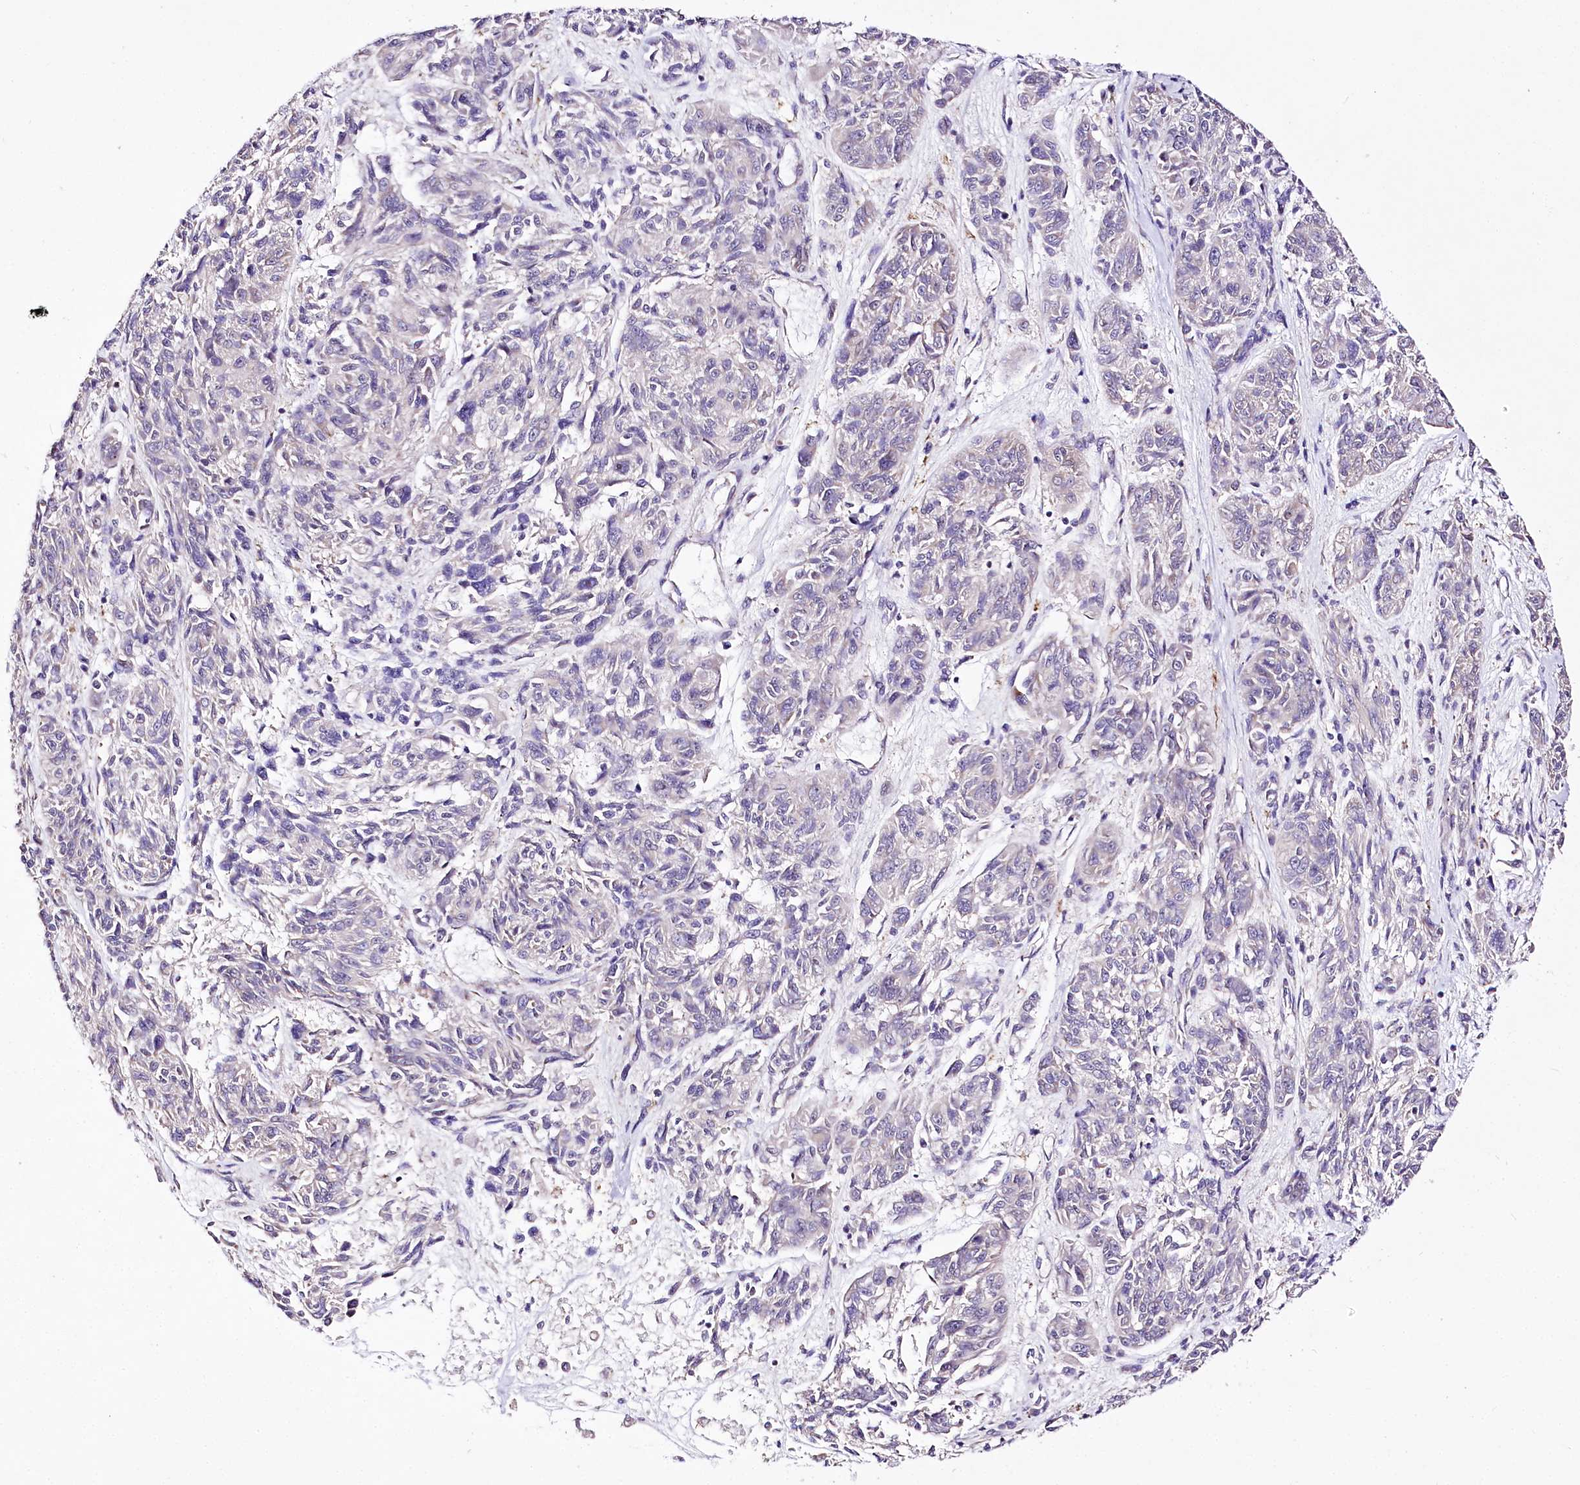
{"staining": {"intensity": "weak", "quantity": "<25%", "location": "cytoplasmic/membranous"}, "tissue": "melanoma", "cell_type": "Tumor cells", "image_type": "cancer", "snomed": [{"axis": "morphology", "description": "Malignant melanoma, NOS"}, {"axis": "topography", "description": "Skin"}], "caption": "High power microscopy micrograph of an immunohistochemistry histopathology image of malignant melanoma, revealing no significant positivity in tumor cells.", "gene": "ATE1", "patient": {"sex": "male", "age": 53}}